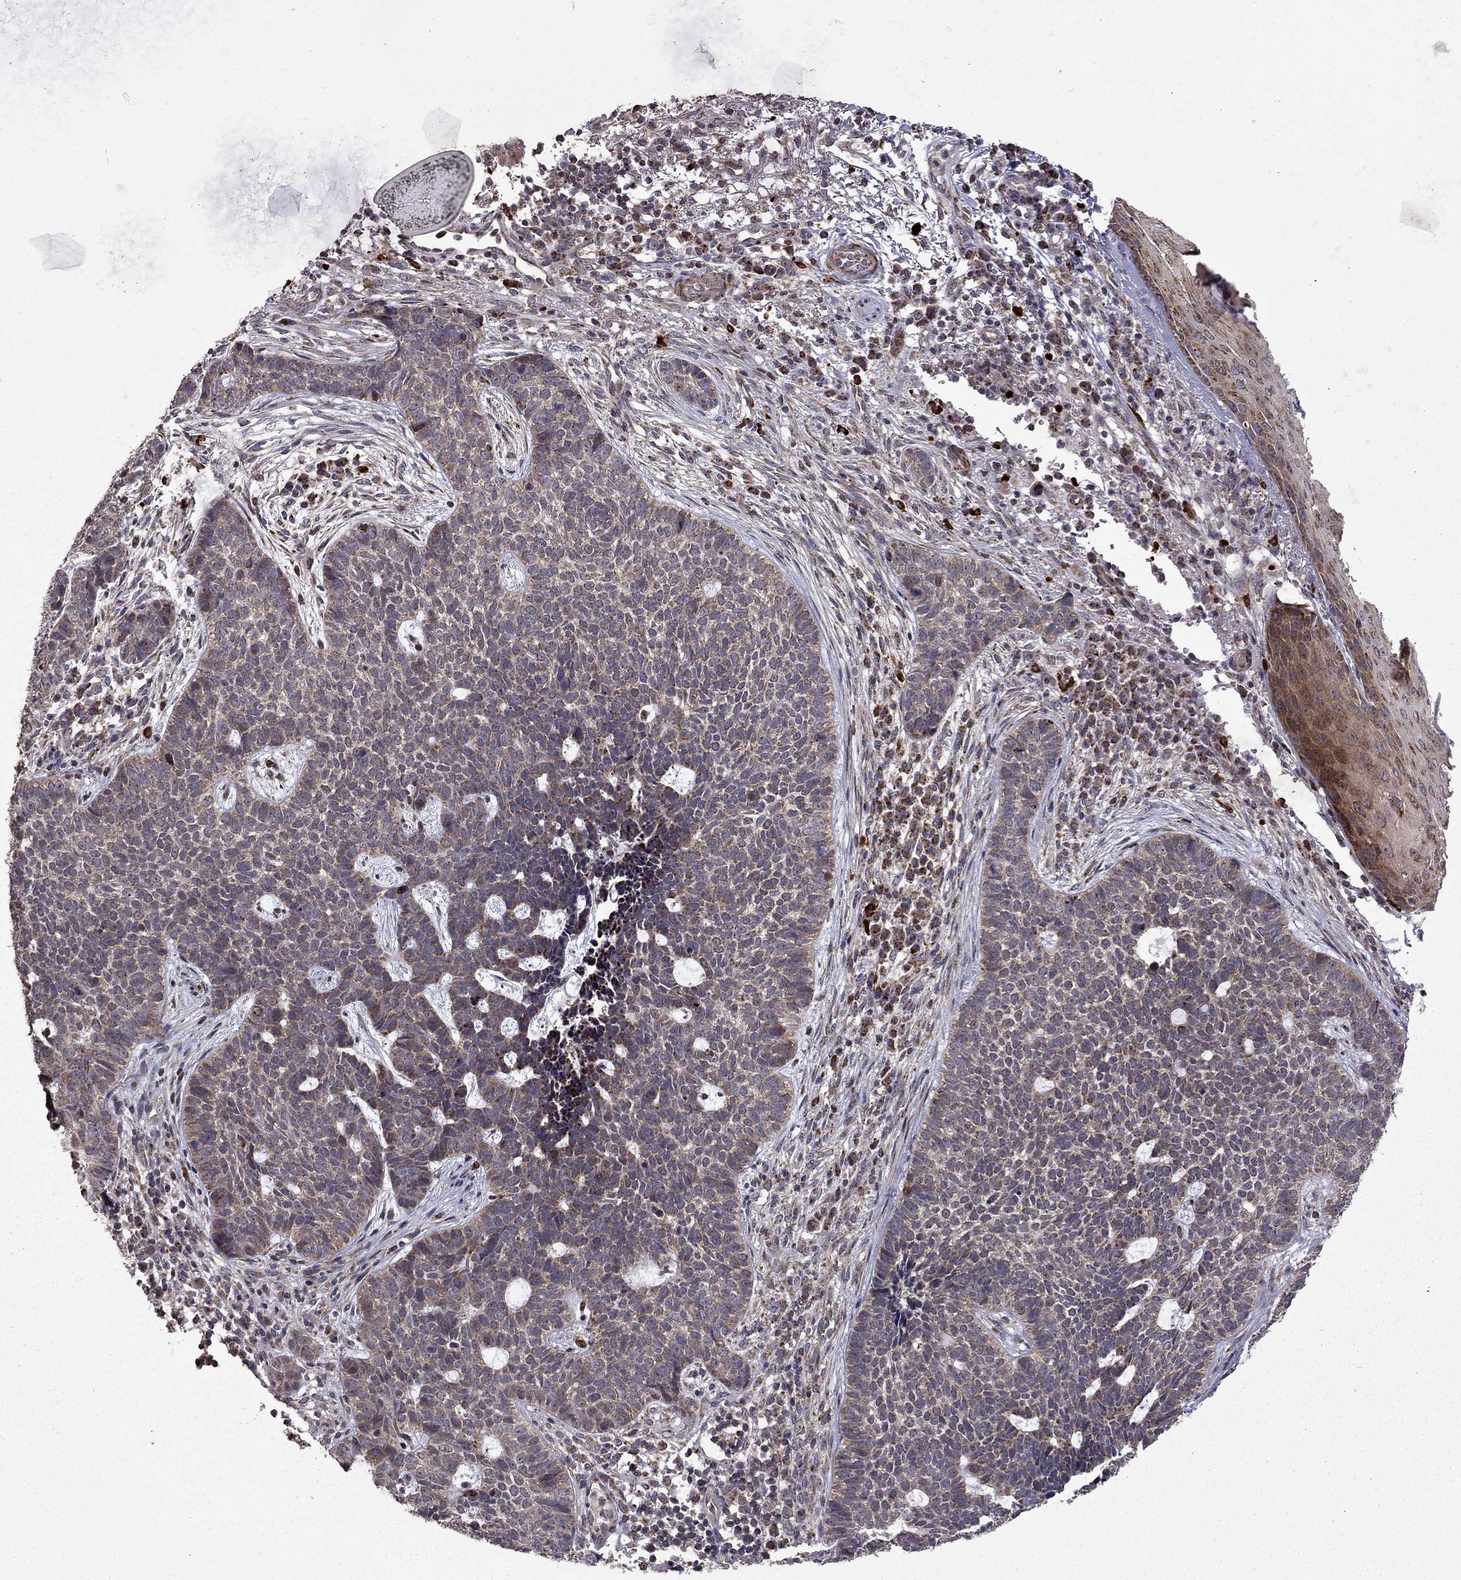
{"staining": {"intensity": "negative", "quantity": "none", "location": "none"}, "tissue": "skin cancer", "cell_type": "Tumor cells", "image_type": "cancer", "snomed": [{"axis": "morphology", "description": "Basal cell carcinoma"}, {"axis": "topography", "description": "Skin"}], "caption": "The IHC histopathology image has no significant expression in tumor cells of skin cancer tissue. (DAB immunohistochemistry (IHC) with hematoxylin counter stain).", "gene": "TAB2", "patient": {"sex": "female", "age": 69}}